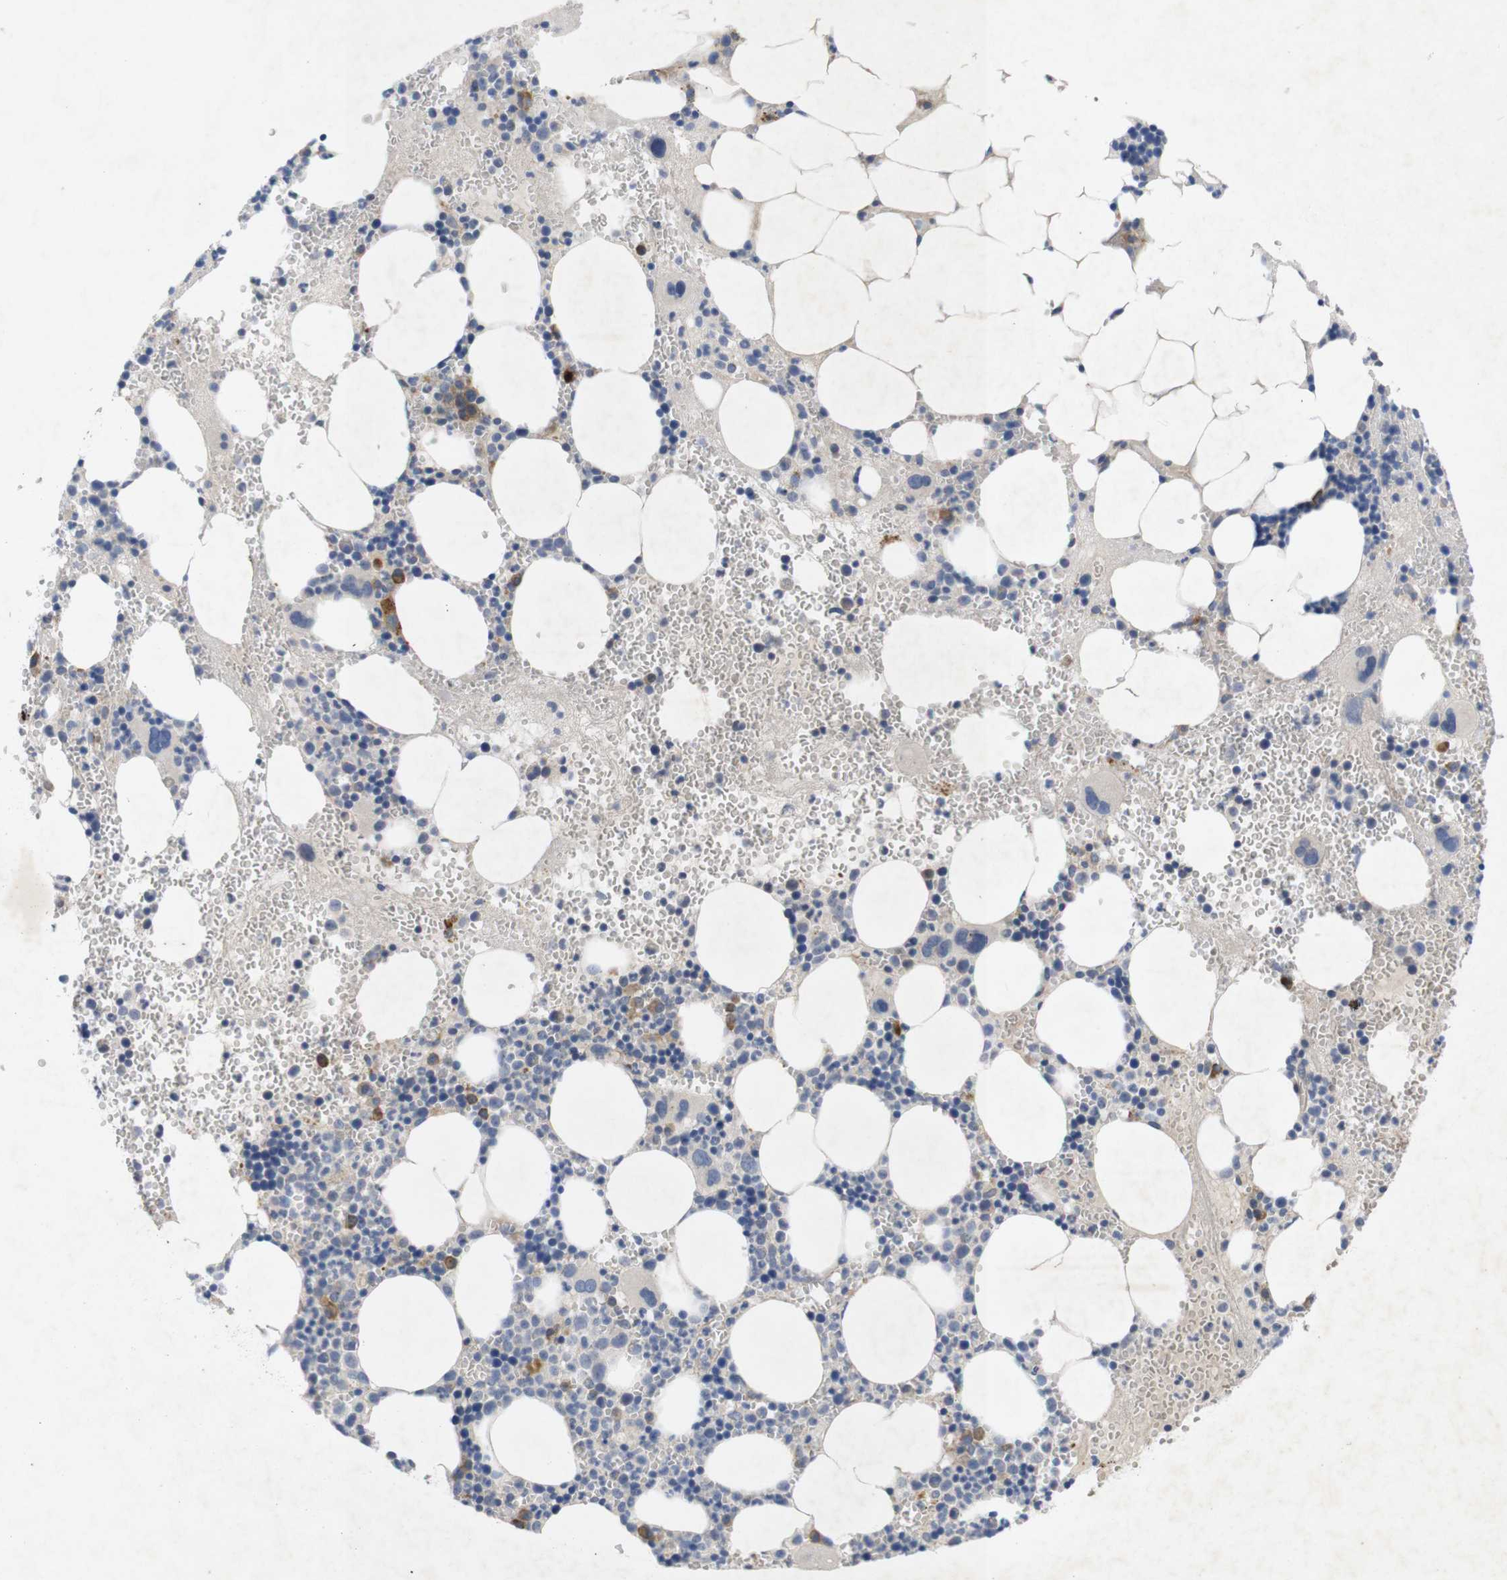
{"staining": {"intensity": "moderate", "quantity": "<25%", "location": "cytoplasmic/membranous"}, "tissue": "bone marrow", "cell_type": "Hematopoietic cells", "image_type": "normal", "snomed": [{"axis": "morphology", "description": "Normal tissue, NOS"}, {"axis": "morphology", "description": "Inflammation, NOS"}, {"axis": "topography", "description": "Bone marrow"}], "caption": "Immunohistochemistry (IHC) (DAB) staining of normal bone marrow demonstrates moderate cytoplasmic/membranous protein positivity in about <25% of hematopoietic cells. Immunohistochemistry stains the protein in brown and the nuclei are stained blue.", "gene": "BCAR3", "patient": {"sex": "female", "age": 76}}